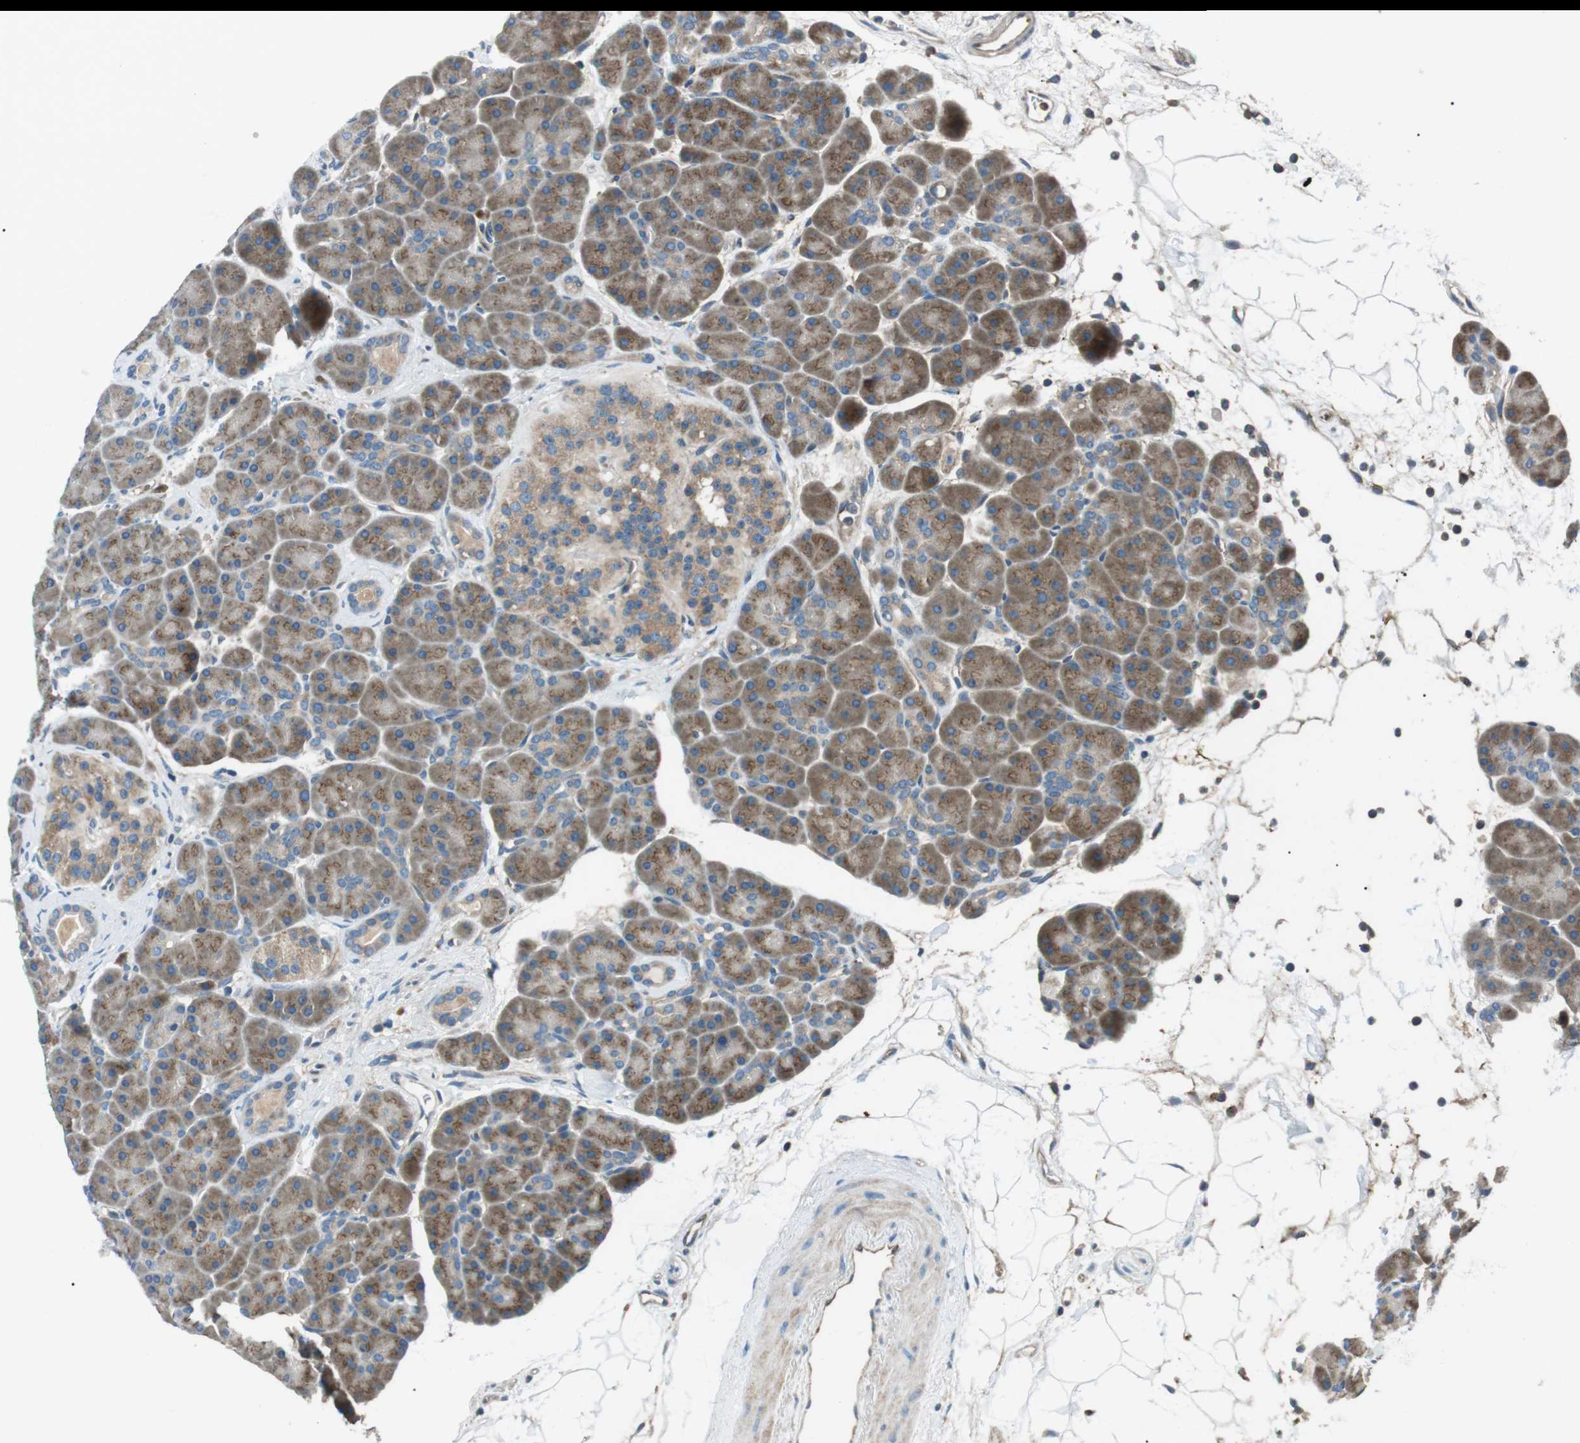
{"staining": {"intensity": "moderate", "quantity": ">75%", "location": "cytoplasmic/membranous"}, "tissue": "pancreas", "cell_type": "Exocrine glandular cells", "image_type": "normal", "snomed": [{"axis": "morphology", "description": "Normal tissue, NOS"}, {"axis": "topography", "description": "Pancreas"}], "caption": "IHC histopathology image of unremarkable human pancreas stained for a protein (brown), which reveals medium levels of moderate cytoplasmic/membranous positivity in about >75% of exocrine glandular cells.", "gene": "GPR161", "patient": {"sex": "male", "age": 66}}